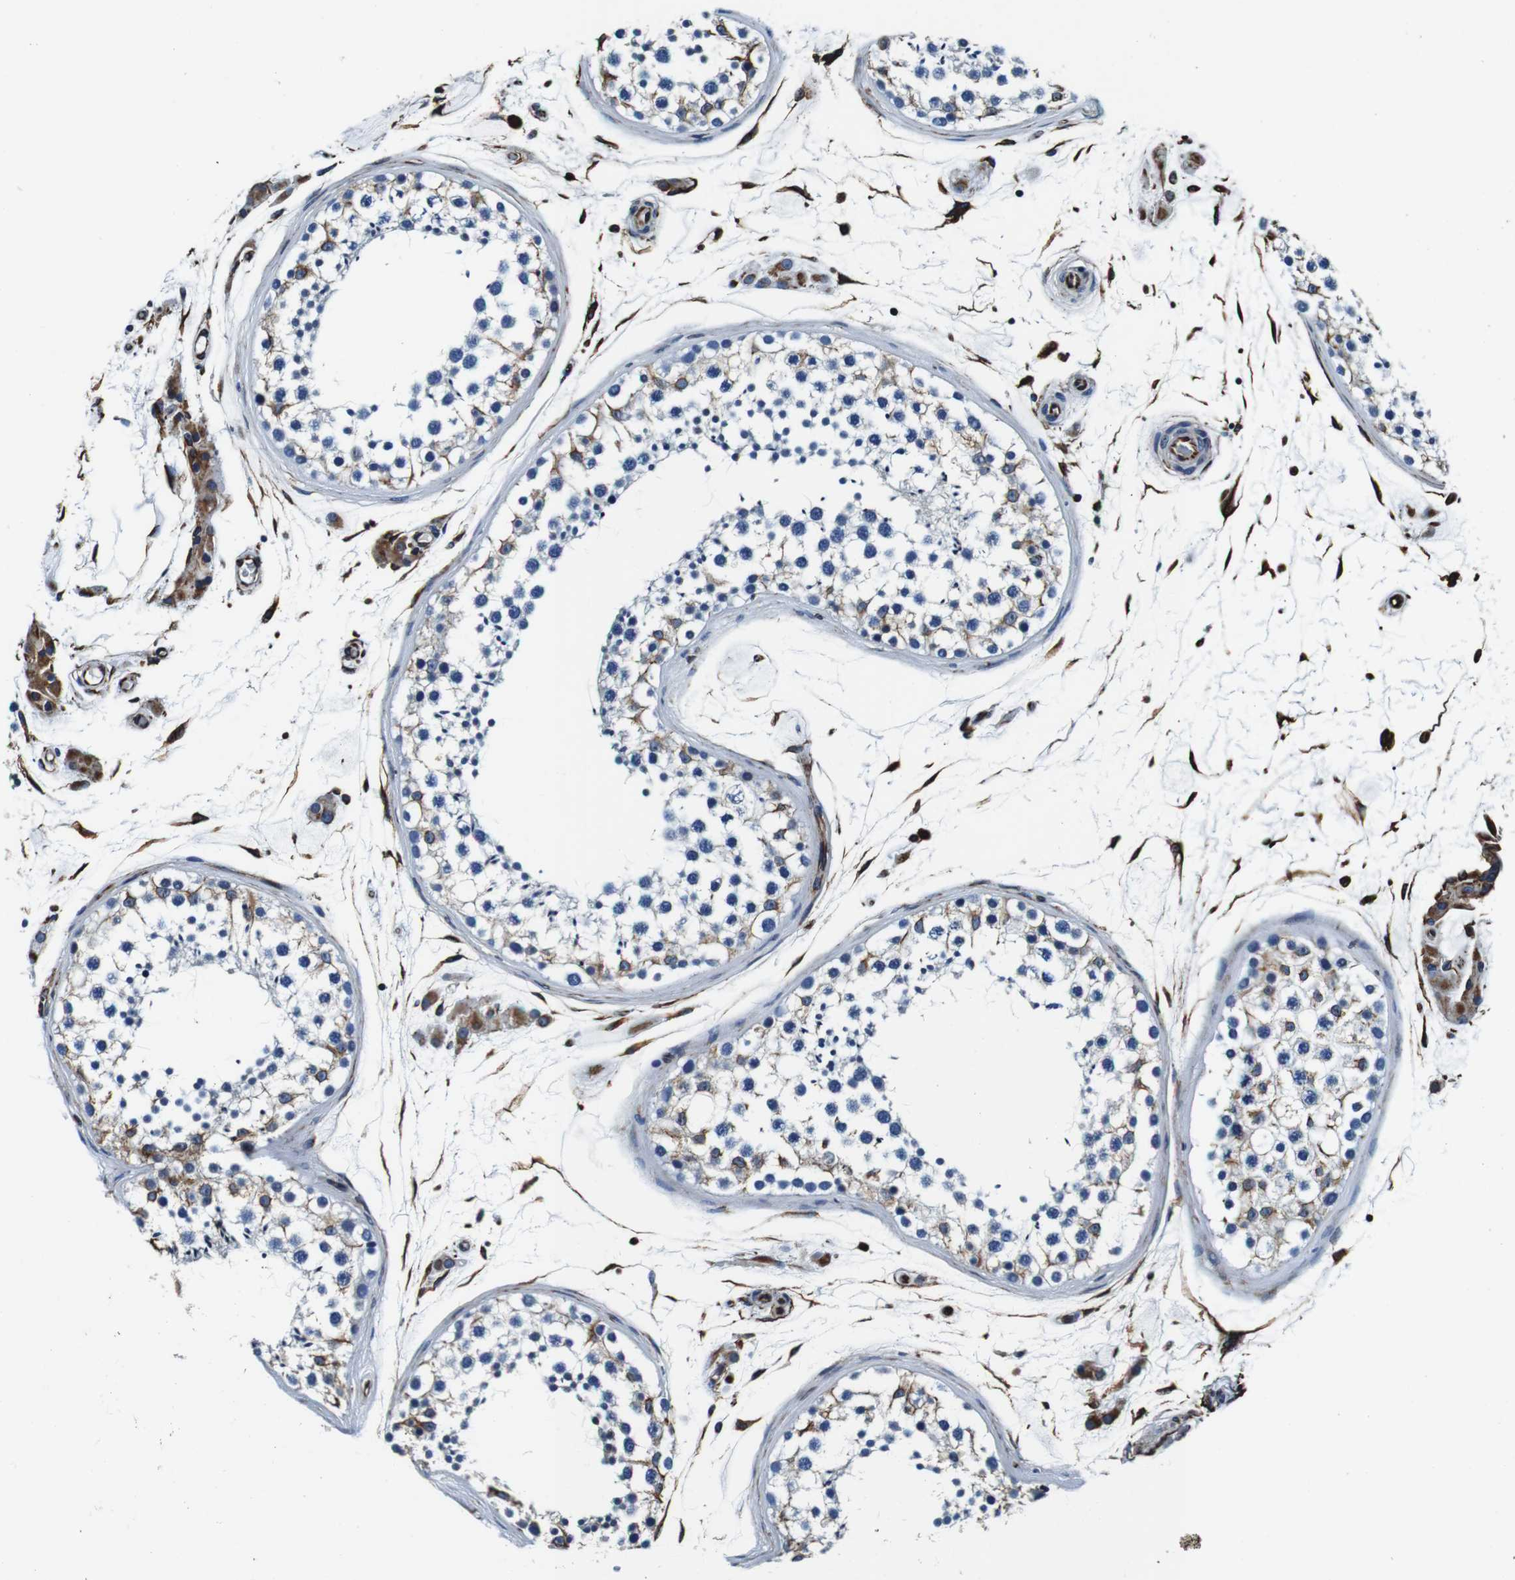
{"staining": {"intensity": "moderate", "quantity": "<25%", "location": "cytoplasmic/membranous"}, "tissue": "testis", "cell_type": "Cells in seminiferous ducts", "image_type": "normal", "snomed": [{"axis": "morphology", "description": "Normal tissue, NOS"}, {"axis": "topography", "description": "Testis"}], "caption": "This micrograph reveals normal testis stained with immunohistochemistry to label a protein in brown. The cytoplasmic/membranous of cells in seminiferous ducts show moderate positivity for the protein. Nuclei are counter-stained blue.", "gene": "GJE1", "patient": {"sex": "male", "age": 46}}